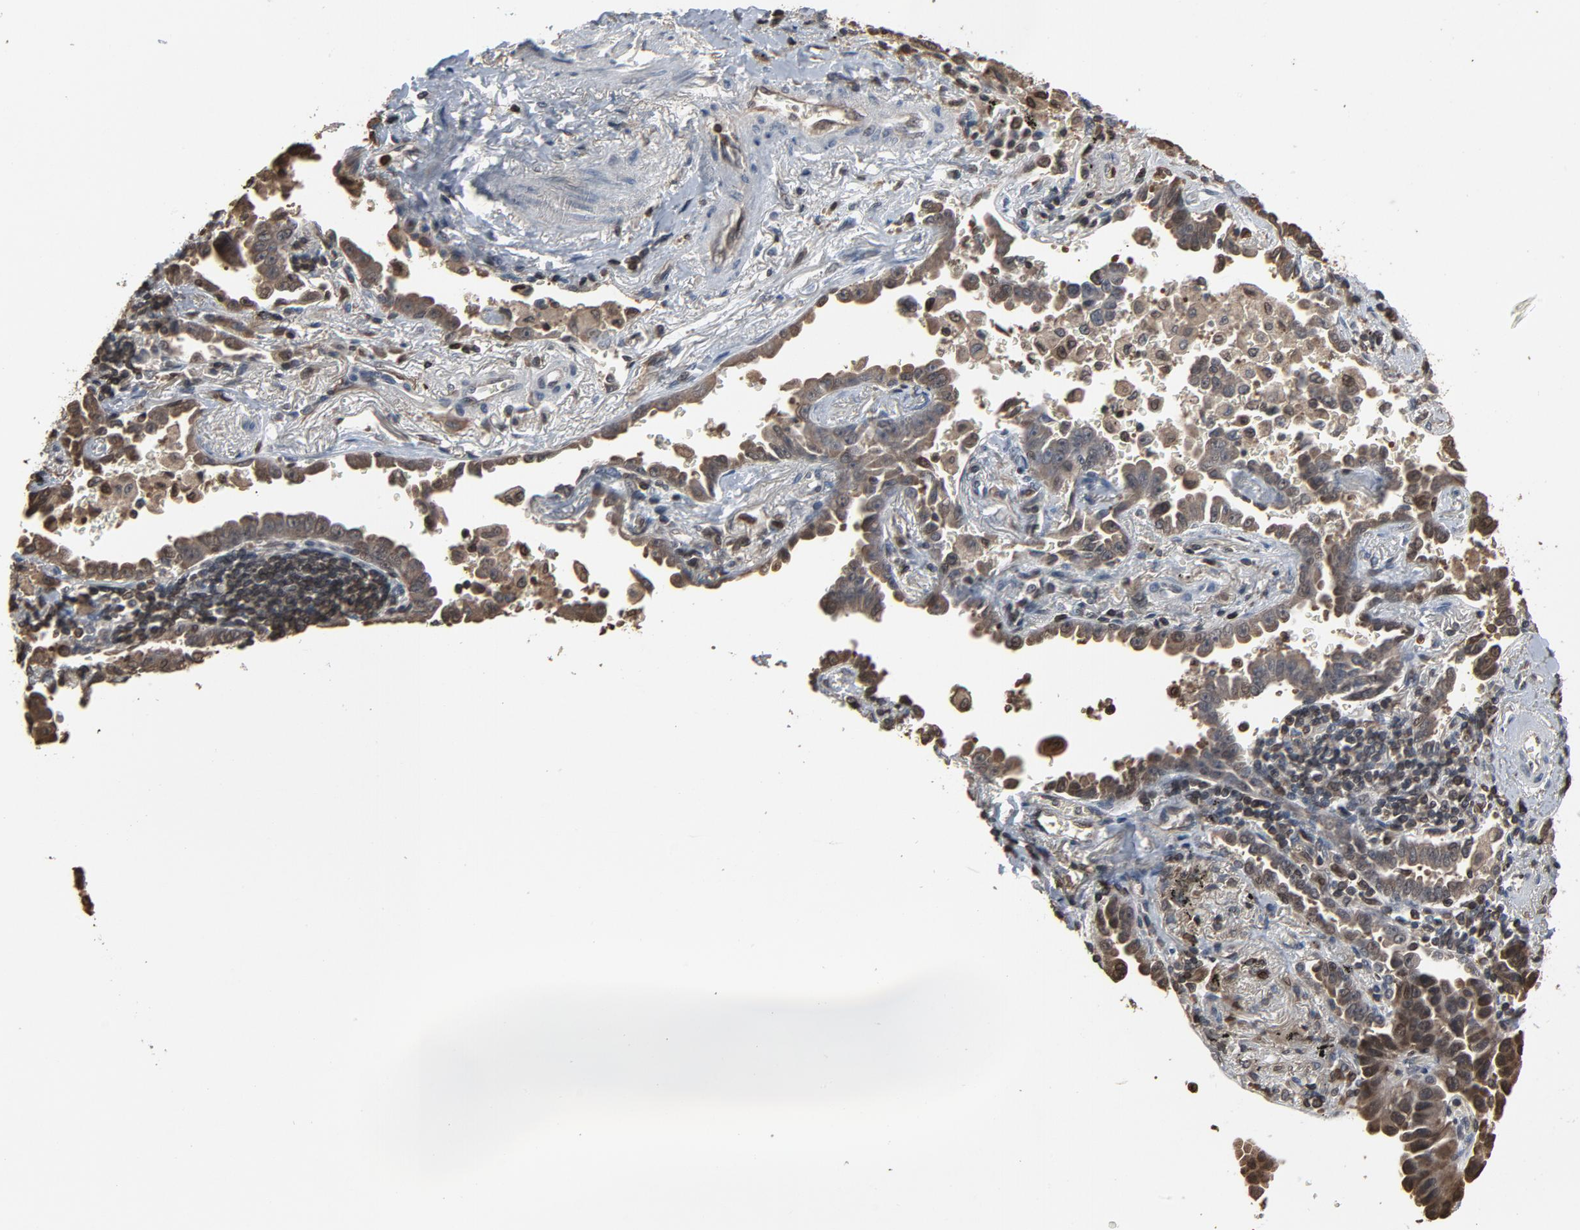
{"staining": {"intensity": "negative", "quantity": "none", "location": "none"}, "tissue": "lung cancer", "cell_type": "Tumor cells", "image_type": "cancer", "snomed": [{"axis": "morphology", "description": "Adenocarcinoma, NOS"}, {"axis": "topography", "description": "Lung"}], "caption": "Human lung cancer stained for a protein using immunohistochemistry shows no staining in tumor cells.", "gene": "UBE2D1", "patient": {"sex": "female", "age": 64}}